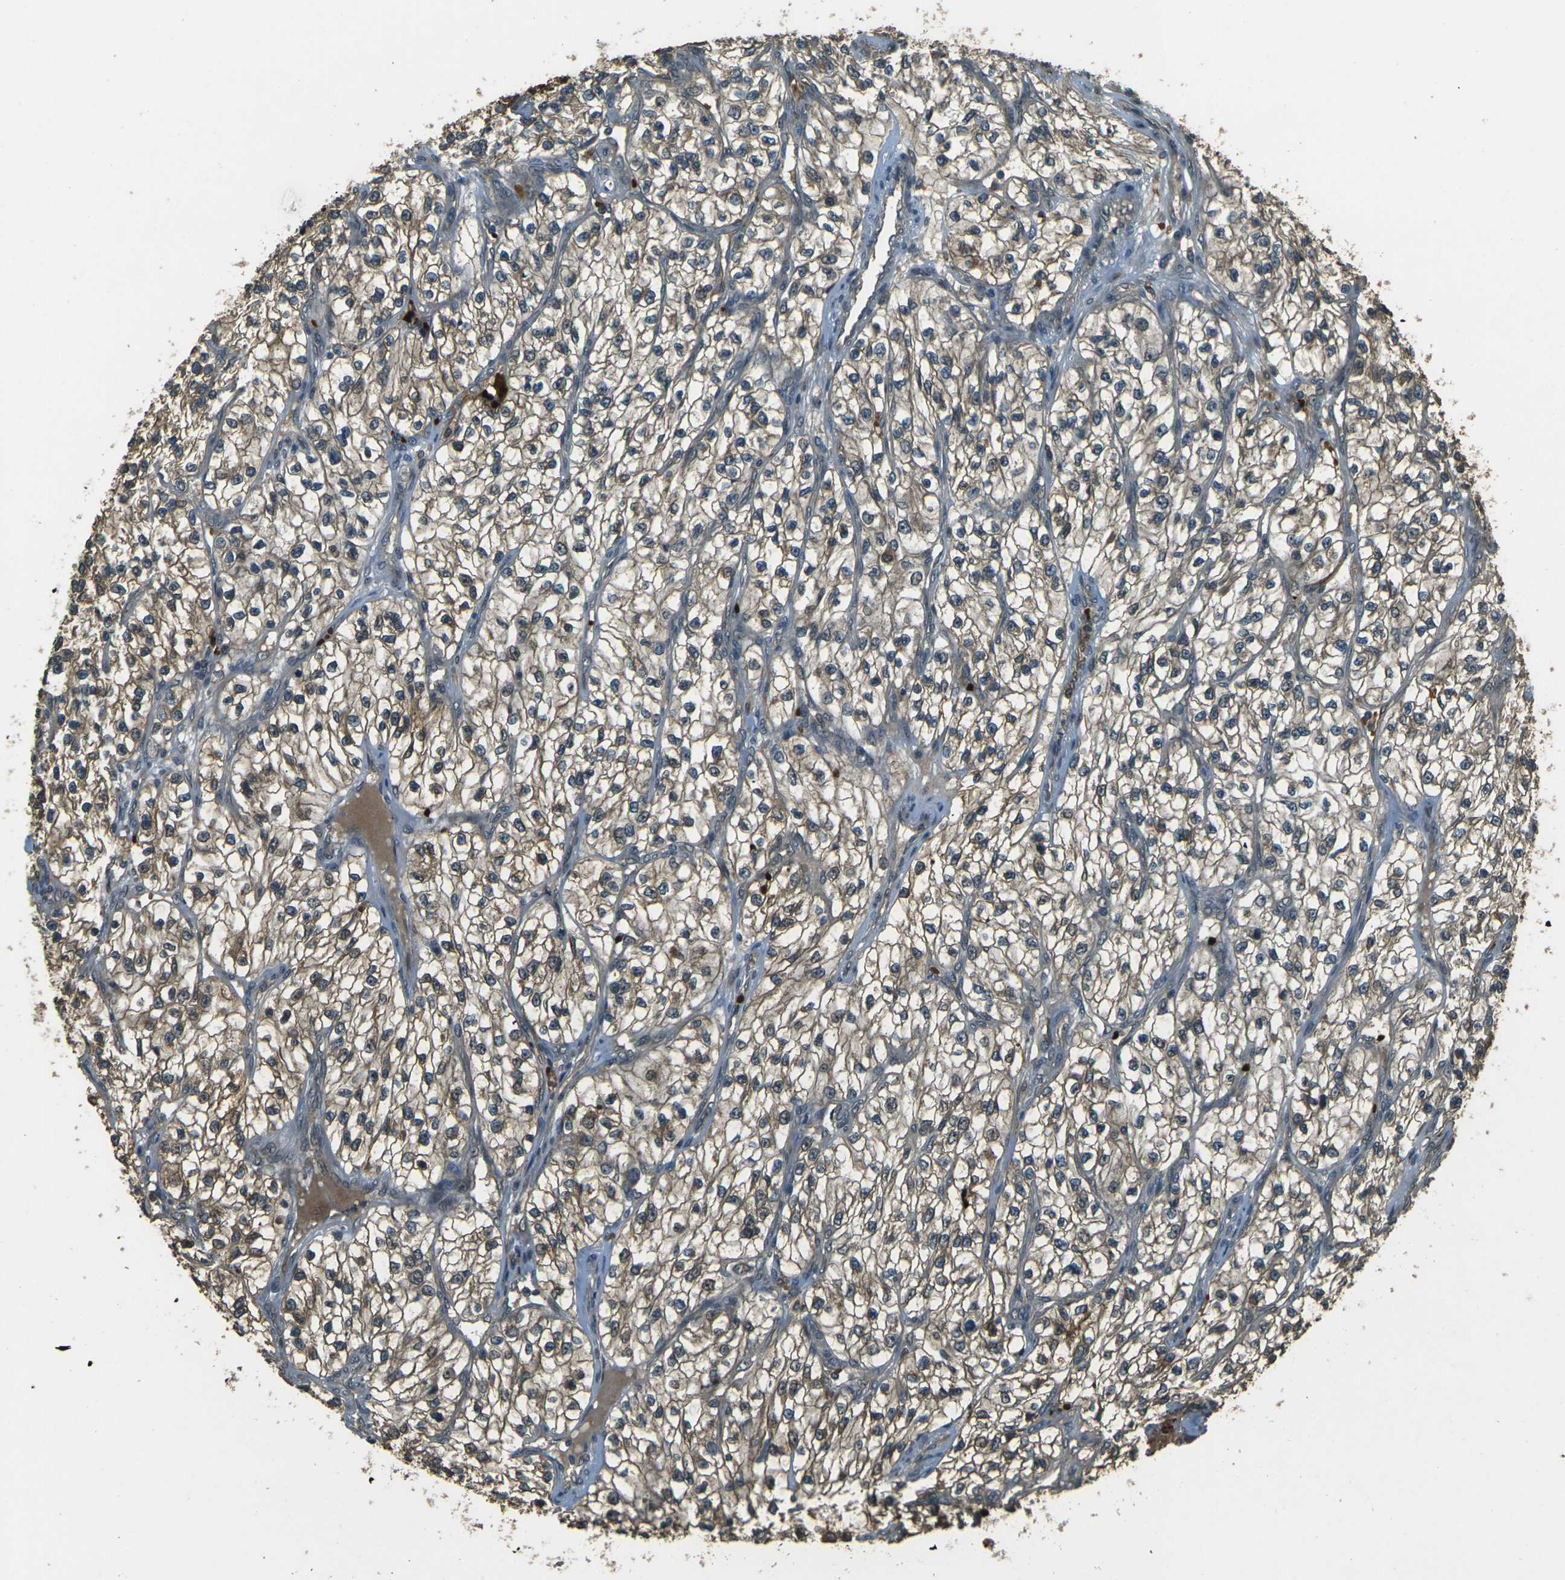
{"staining": {"intensity": "moderate", "quantity": ">75%", "location": "cytoplasmic/membranous"}, "tissue": "renal cancer", "cell_type": "Tumor cells", "image_type": "cancer", "snomed": [{"axis": "morphology", "description": "Adenocarcinoma, NOS"}, {"axis": "topography", "description": "Kidney"}], "caption": "Renal cancer (adenocarcinoma) tissue reveals moderate cytoplasmic/membranous expression in approximately >75% of tumor cells", "gene": "TOR1A", "patient": {"sex": "female", "age": 57}}